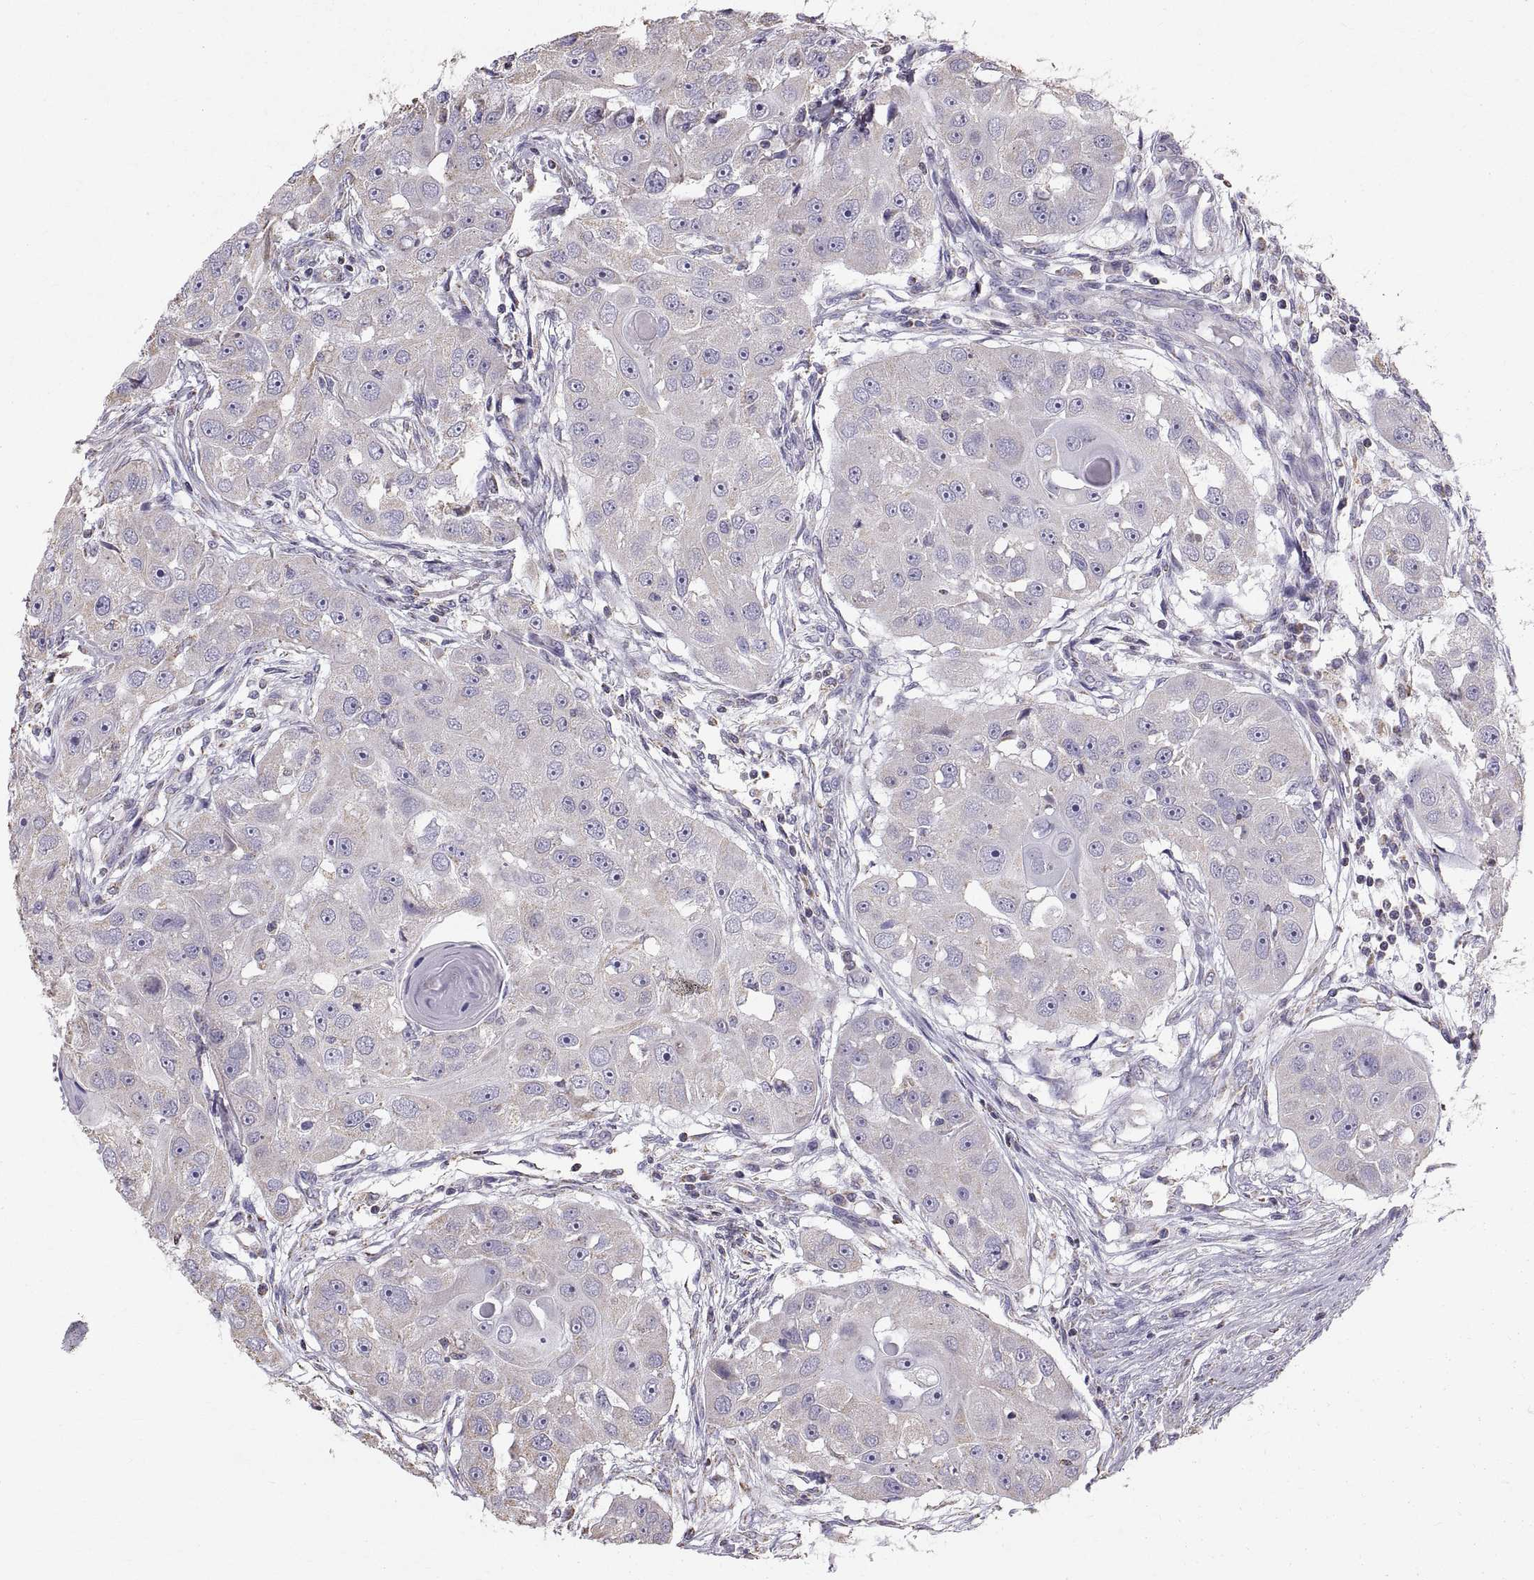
{"staining": {"intensity": "negative", "quantity": "none", "location": "none"}, "tissue": "head and neck cancer", "cell_type": "Tumor cells", "image_type": "cancer", "snomed": [{"axis": "morphology", "description": "Squamous cell carcinoma, NOS"}, {"axis": "topography", "description": "Head-Neck"}], "caption": "Immunohistochemical staining of human head and neck cancer (squamous cell carcinoma) shows no significant positivity in tumor cells.", "gene": "STMND1", "patient": {"sex": "male", "age": 51}}